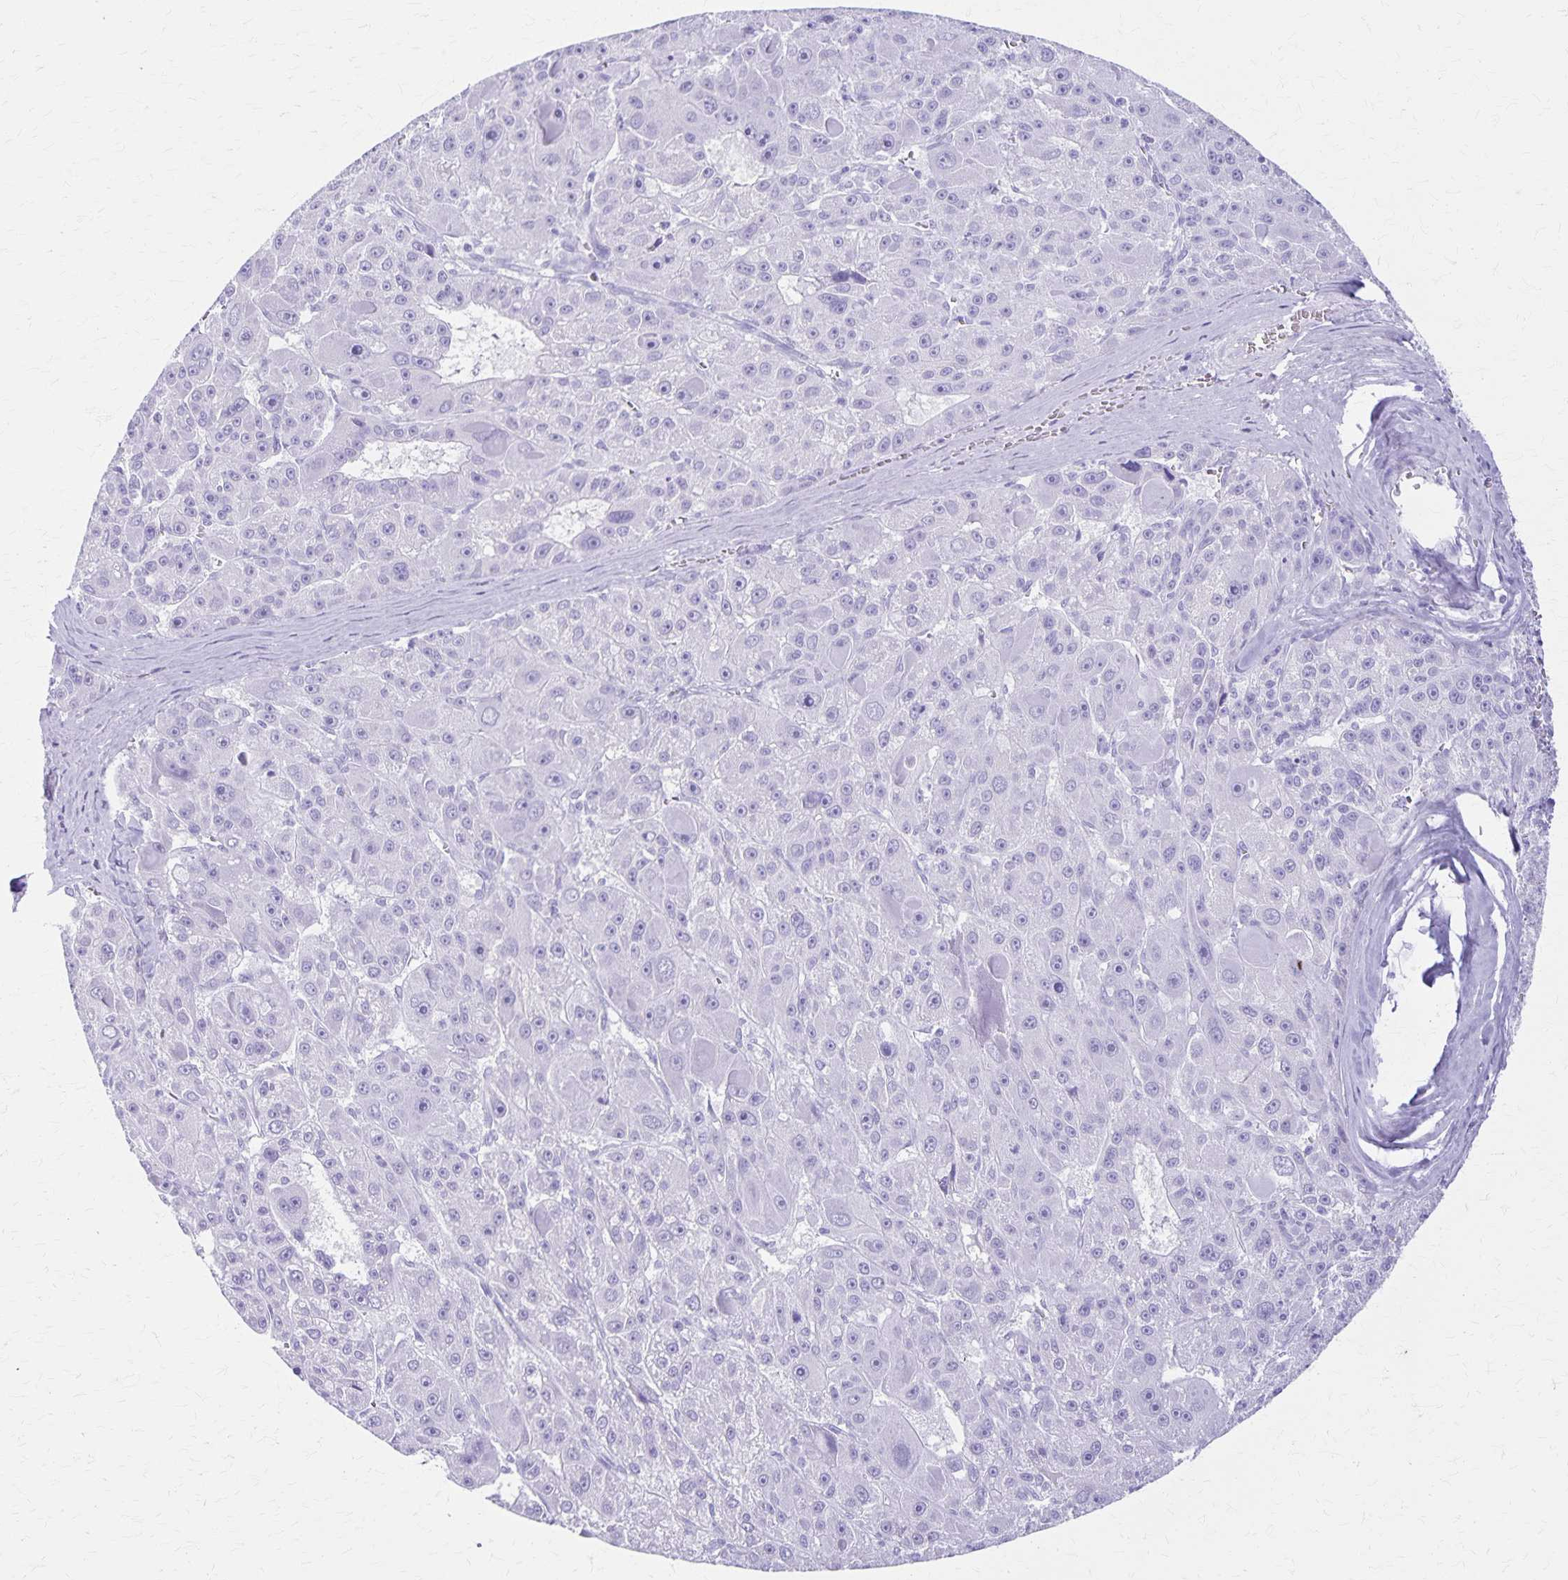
{"staining": {"intensity": "negative", "quantity": "none", "location": "none"}, "tissue": "liver cancer", "cell_type": "Tumor cells", "image_type": "cancer", "snomed": [{"axis": "morphology", "description": "Carcinoma, Hepatocellular, NOS"}, {"axis": "topography", "description": "Liver"}], "caption": "Tumor cells show no significant protein expression in liver cancer (hepatocellular carcinoma).", "gene": "DEFA5", "patient": {"sex": "male", "age": 76}}